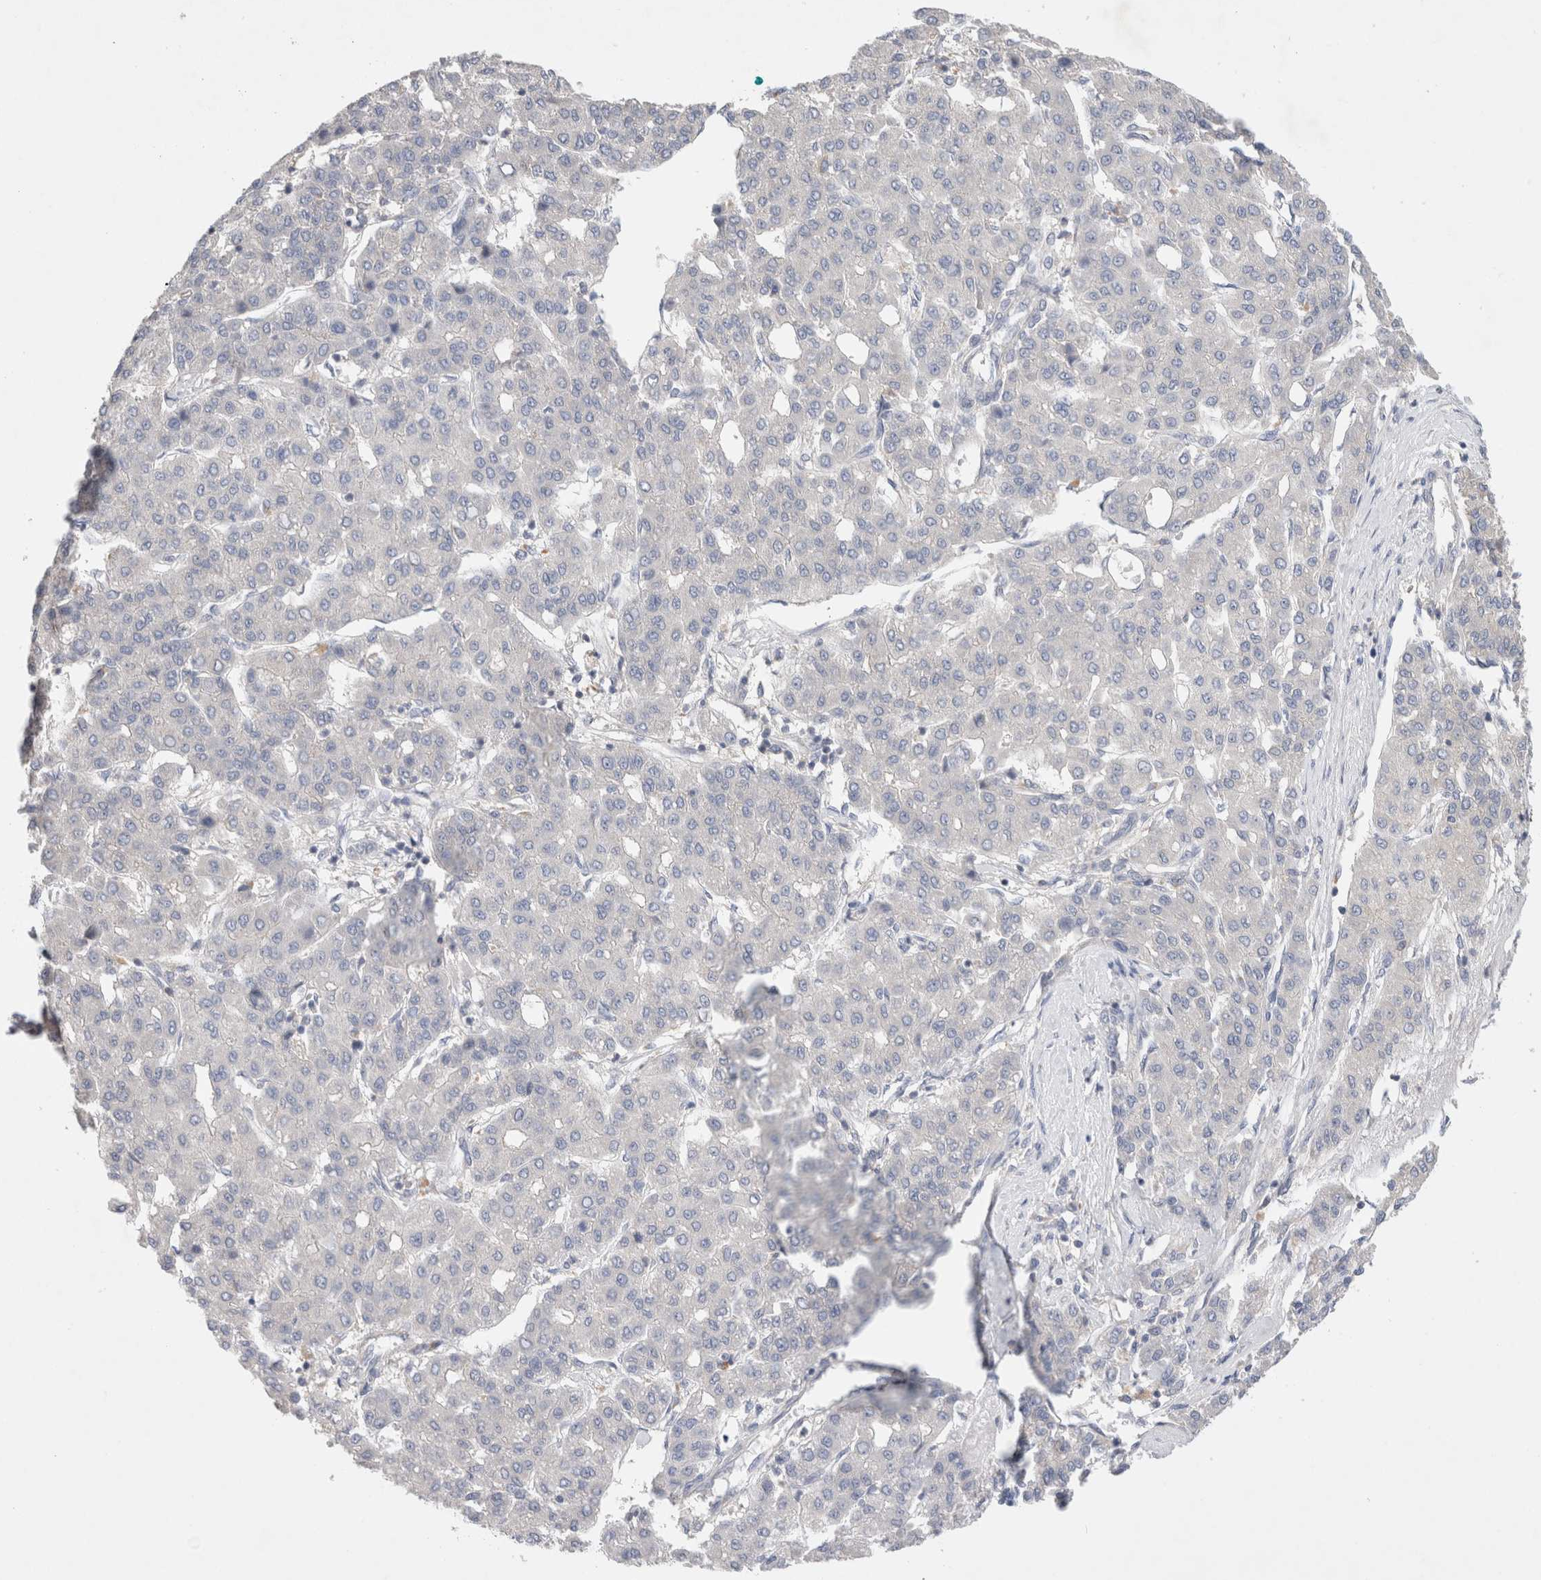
{"staining": {"intensity": "negative", "quantity": "none", "location": "none"}, "tissue": "liver cancer", "cell_type": "Tumor cells", "image_type": "cancer", "snomed": [{"axis": "morphology", "description": "Carcinoma, Hepatocellular, NOS"}, {"axis": "topography", "description": "Liver"}], "caption": "IHC micrograph of neoplastic tissue: human liver cancer stained with DAB (3,3'-diaminobenzidine) demonstrates no significant protein staining in tumor cells.", "gene": "IFT74", "patient": {"sex": "male", "age": 65}}